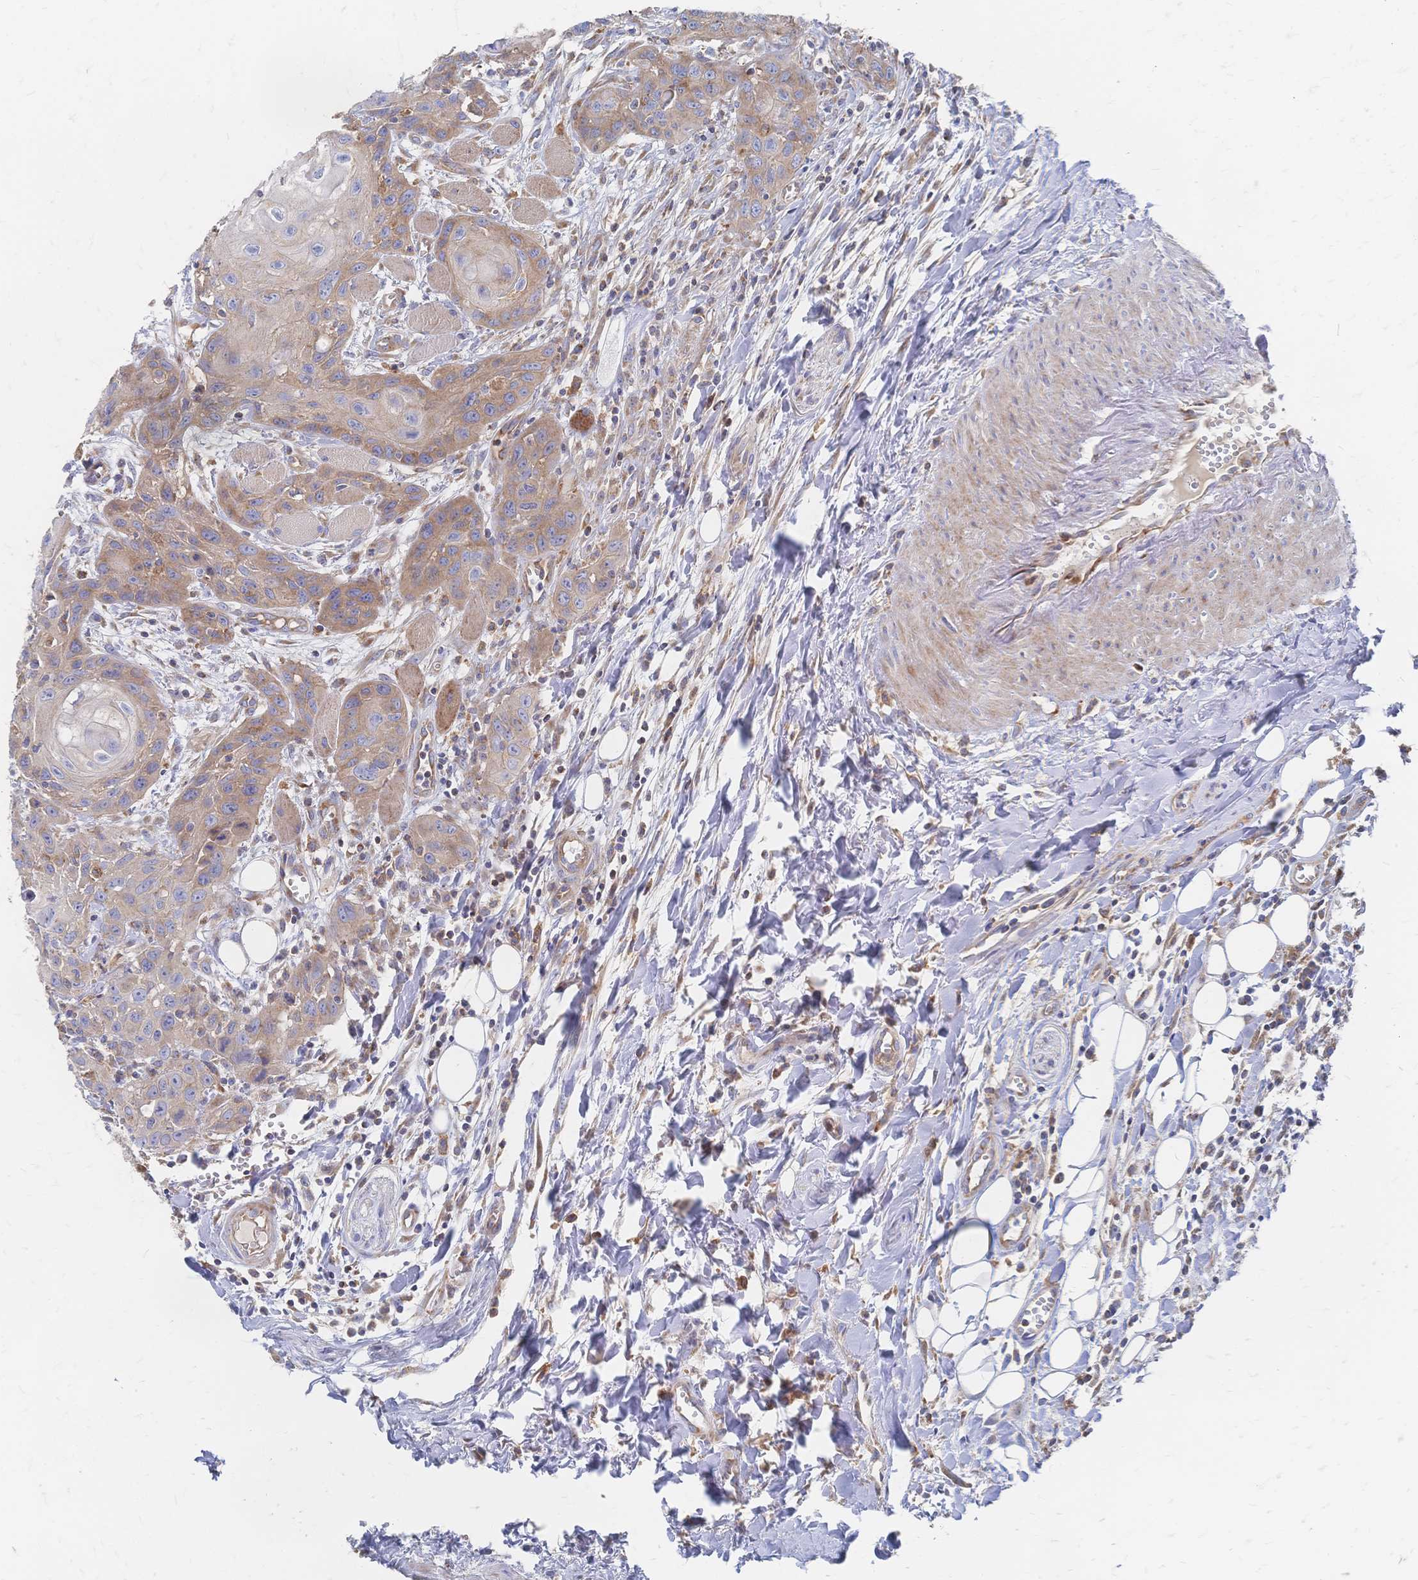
{"staining": {"intensity": "weak", "quantity": ">75%", "location": "cytoplasmic/membranous"}, "tissue": "head and neck cancer", "cell_type": "Tumor cells", "image_type": "cancer", "snomed": [{"axis": "morphology", "description": "Squamous cell carcinoma, NOS"}, {"axis": "topography", "description": "Oral tissue"}, {"axis": "topography", "description": "Head-Neck"}], "caption": "A brown stain shows weak cytoplasmic/membranous expression of a protein in squamous cell carcinoma (head and neck) tumor cells.", "gene": "SORBS1", "patient": {"sex": "male", "age": 58}}